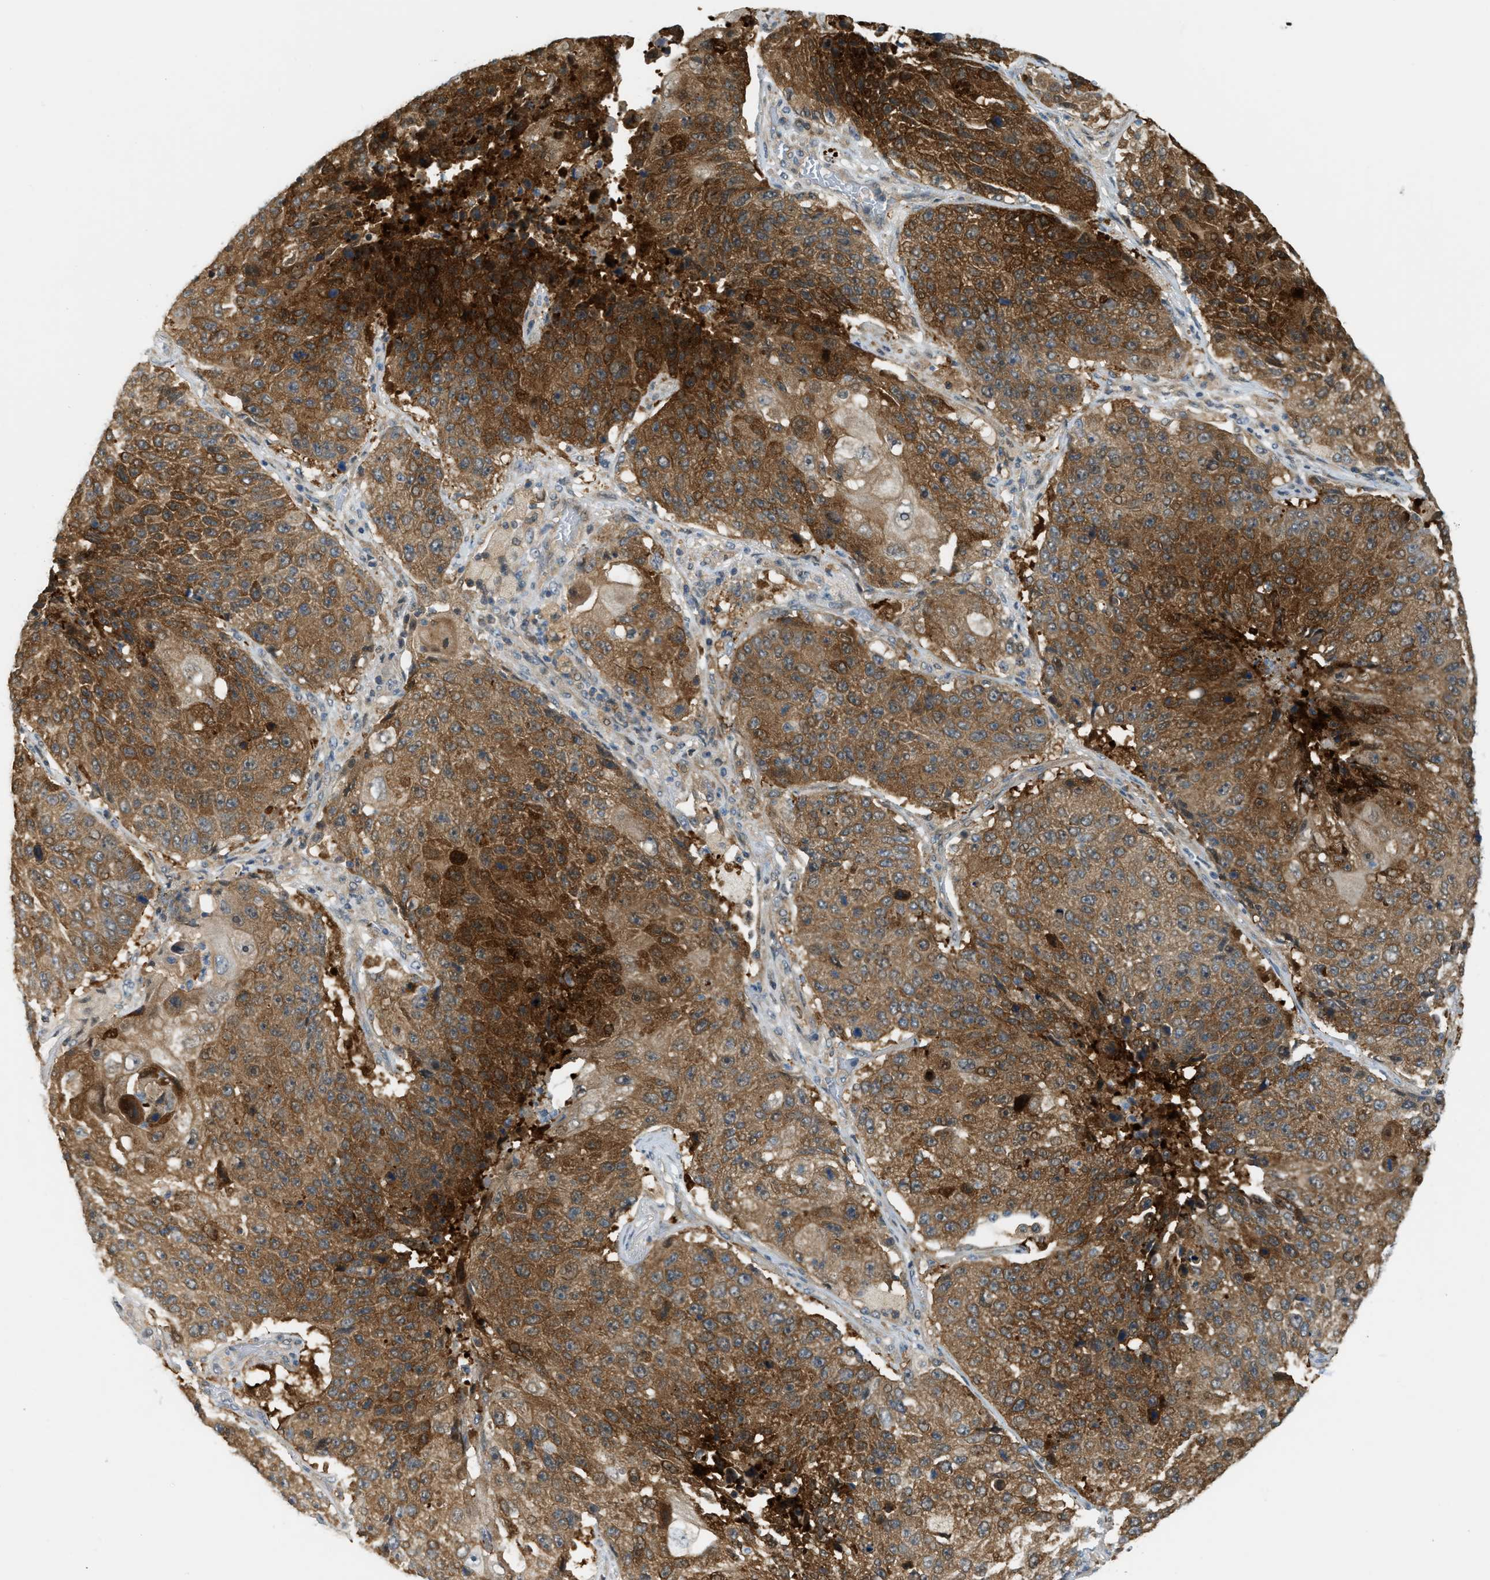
{"staining": {"intensity": "strong", "quantity": ">75%", "location": "cytoplasmic/membranous"}, "tissue": "lung cancer", "cell_type": "Tumor cells", "image_type": "cancer", "snomed": [{"axis": "morphology", "description": "Squamous cell carcinoma, NOS"}, {"axis": "topography", "description": "Lung"}], "caption": "Immunohistochemical staining of lung cancer (squamous cell carcinoma) displays high levels of strong cytoplasmic/membranous protein staining in about >75% of tumor cells.", "gene": "PDCL3", "patient": {"sex": "male", "age": 61}}